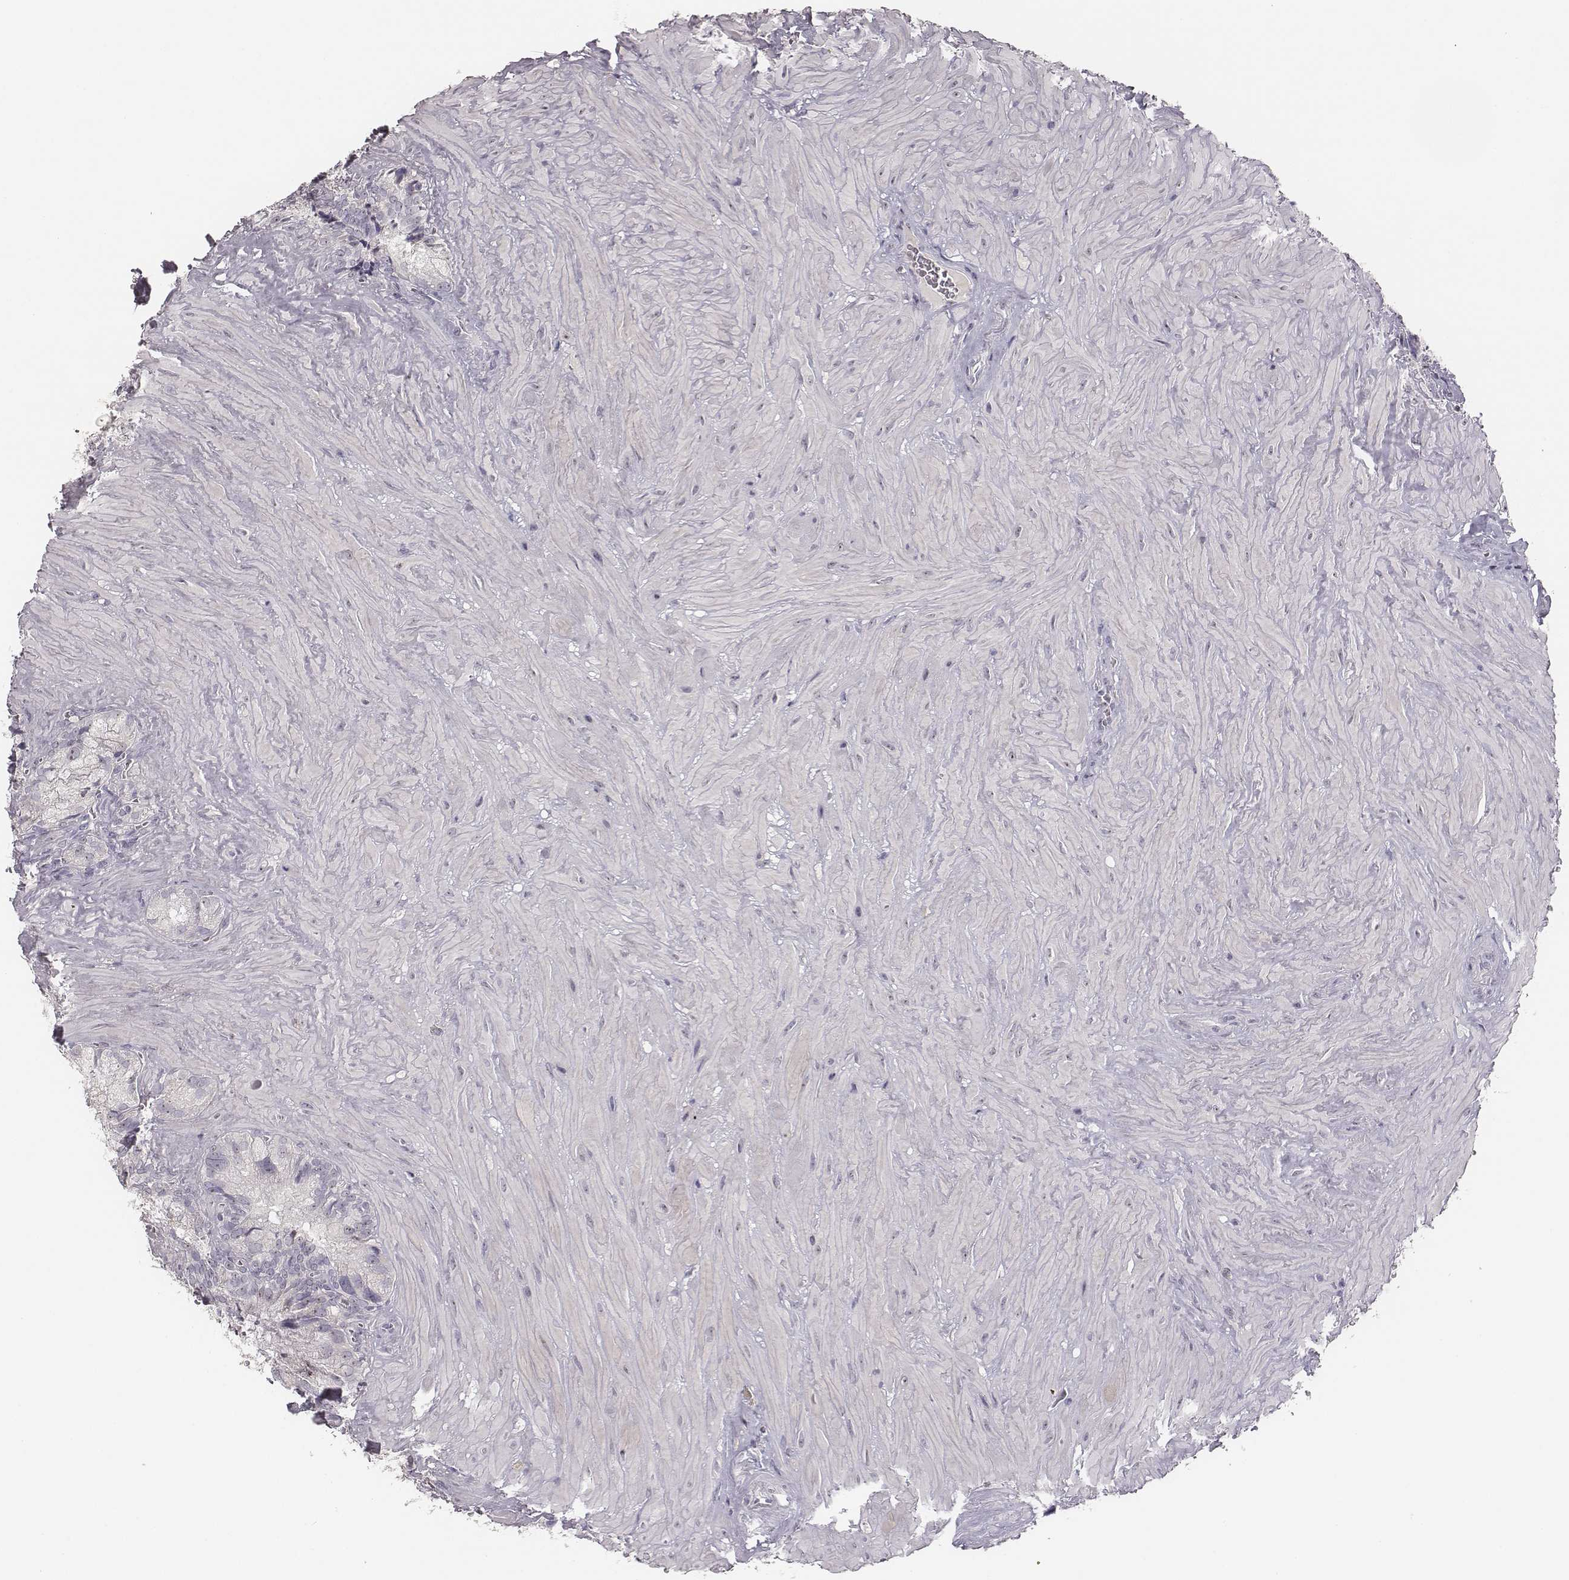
{"staining": {"intensity": "moderate", "quantity": "25%-75%", "location": "nuclear"}, "tissue": "seminal vesicle", "cell_type": "Glandular cells", "image_type": "normal", "snomed": [{"axis": "morphology", "description": "Normal tissue, NOS"}, {"axis": "topography", "description": "Seminal veicle"}], "caption": "Seminal vesicle stained for a protein exhibits moderate nuclear positivity in glandular cells. (Stains: DAB (3,3'-diaminobenzidine) in brown, nuclei in blue, Microscopy: brightfield microscopy at high magnification).", "gene": "NIFK", "patient": {"sex": "male", "age": 72}}